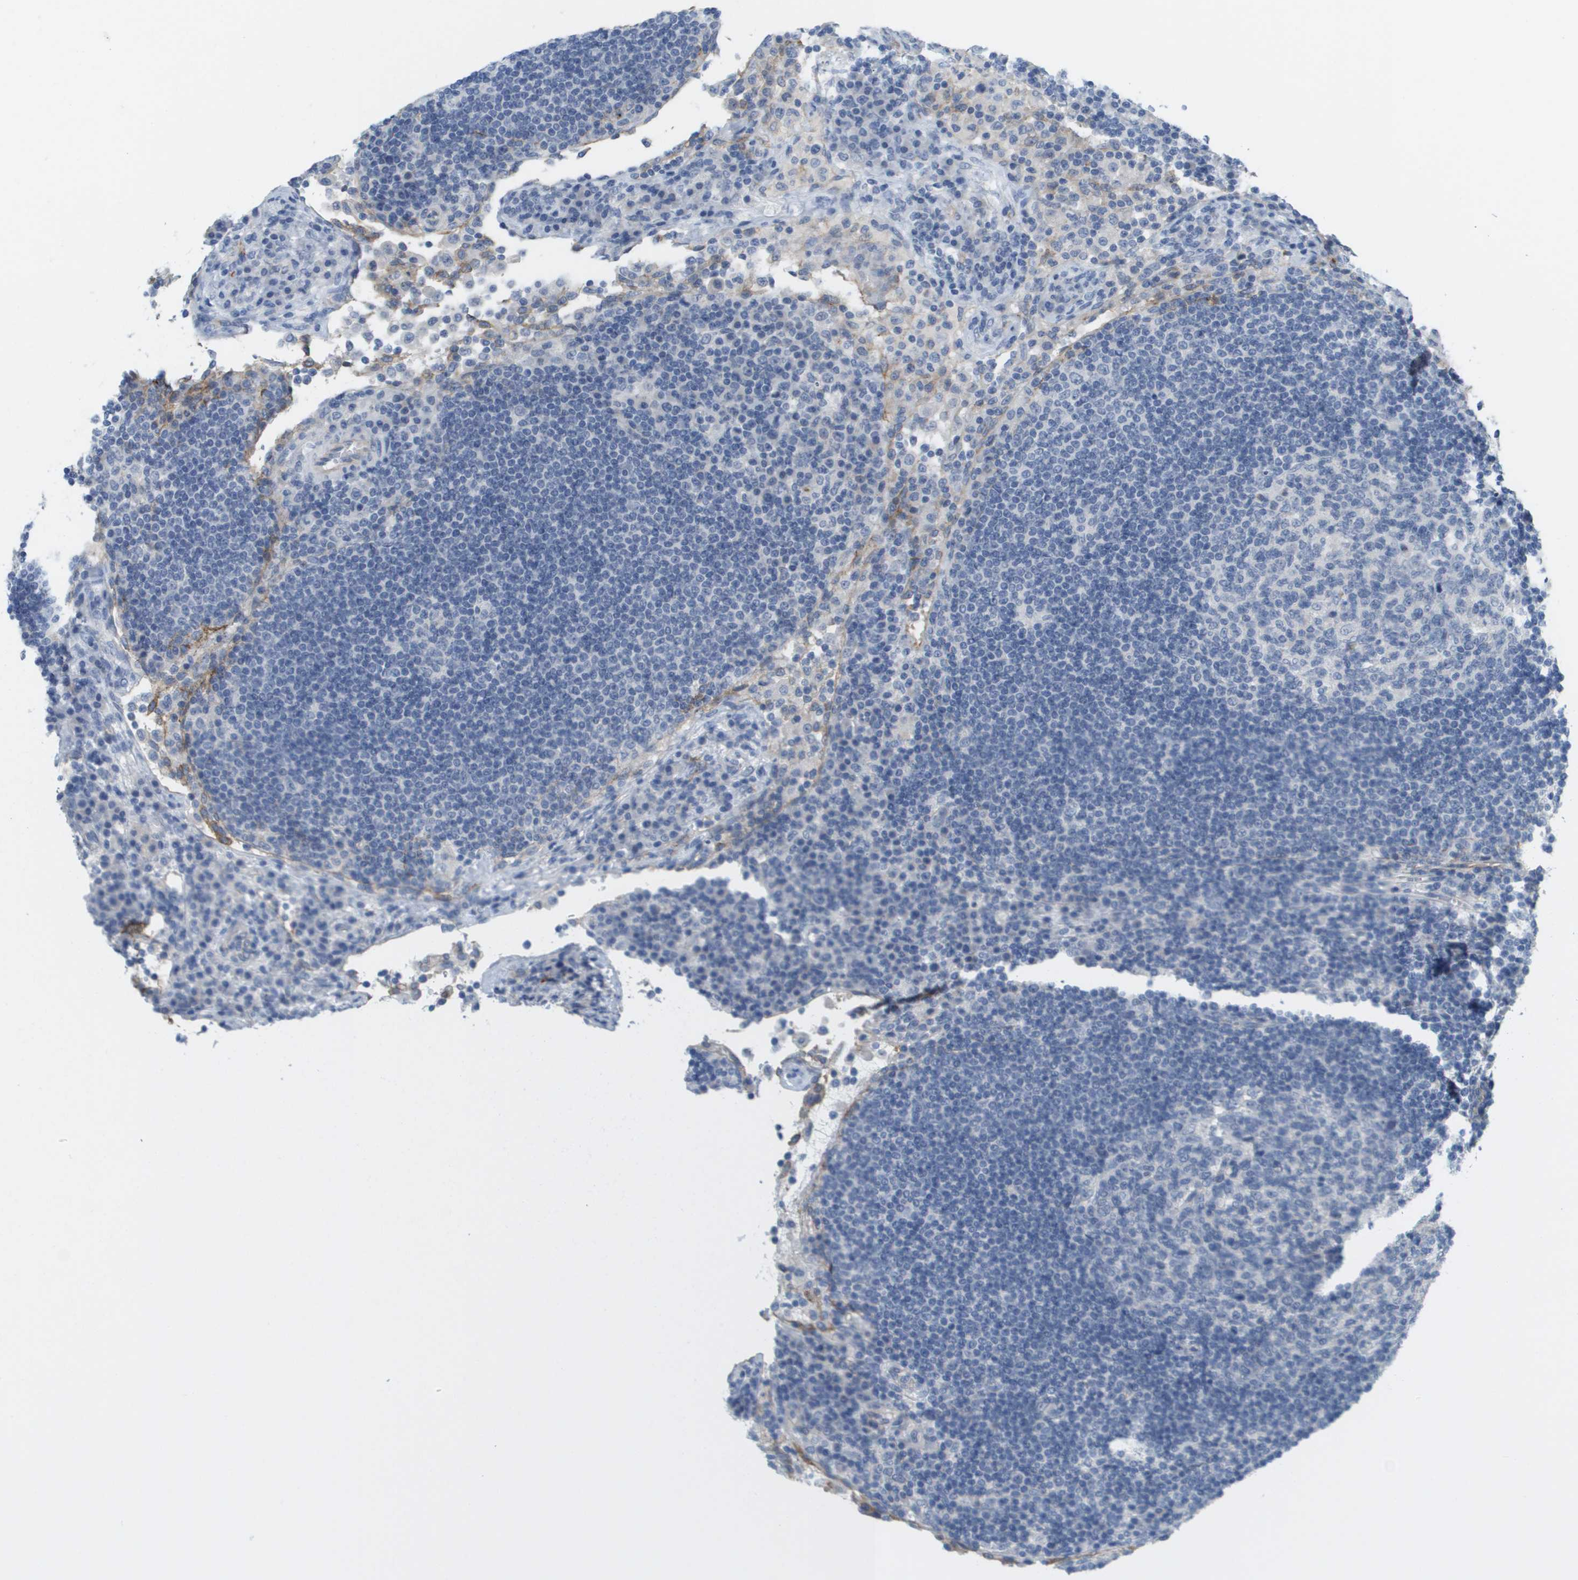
{"staining": {"intensity": "negative", "quantity": "none", "location": "none"}, "tissue": "lymph node", "cell_type": "Germinal center cells", "image_type": "normal", "snomed": [{"axis": "morphology", "description": "Normal tissue, NOS"}, {"axis": "topography", "description": "Lymph node"}], "caption": "This is an immunohistochemistry micrograph of normal lymph node. There is no positivity in germinal center cells.", "gene": "ANGPT2", "patient": {"sex": "female", "age": 53}}